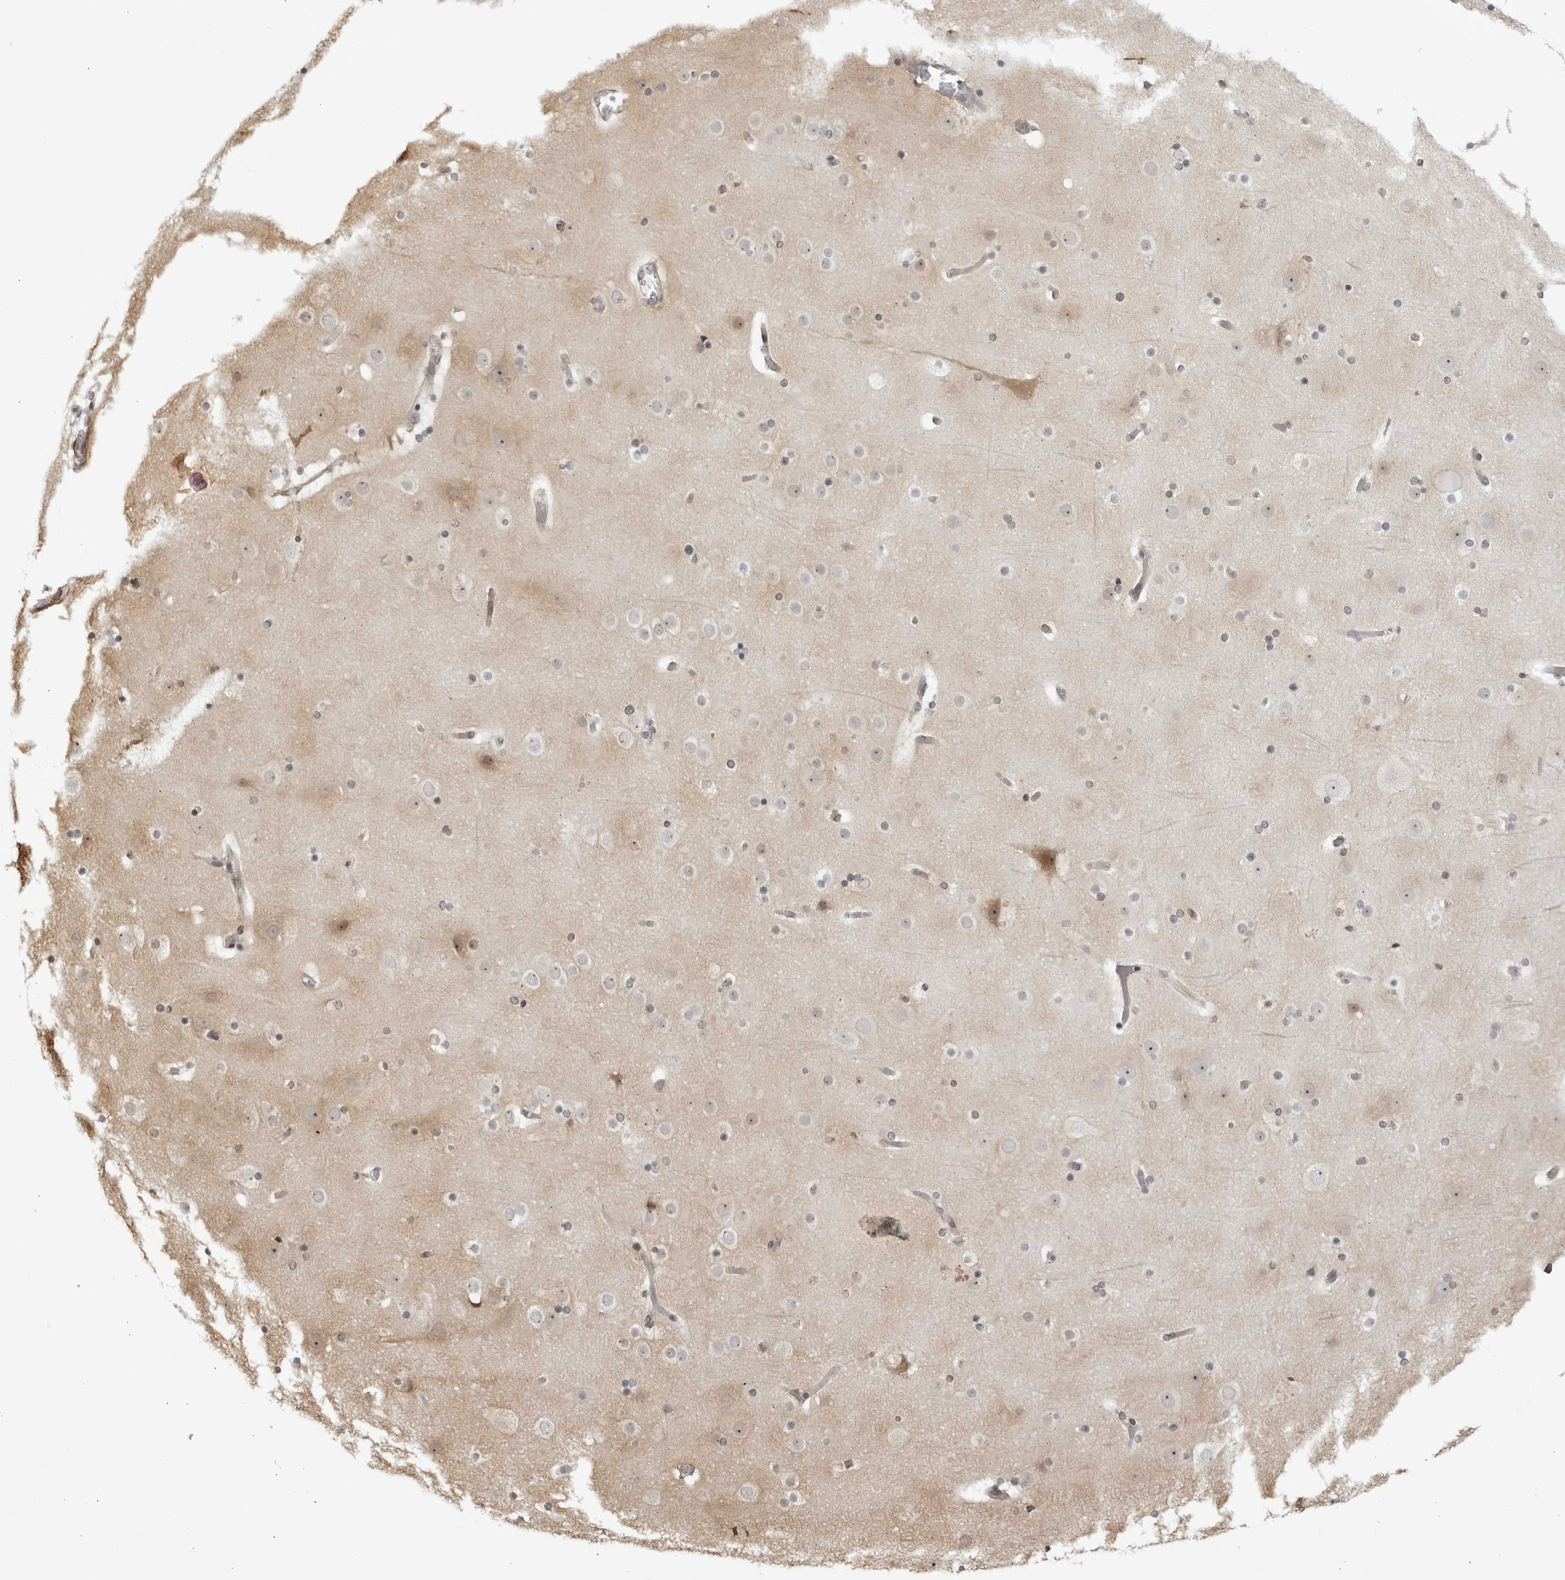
{"staining": {"intensity": "weak", "quantity": "25%-75%", "location": "cytoplasmic/membranous,nuclear"}, "tissue": "cerebral cortex", "cell_type": "Endothelial cells", "image_type": "normal", "snomed": [{"axis": "morphology", "description": "Normal tissue, NOS"}, {"axis": "topography", "description": "Cerebral cortex"}], "caption": "Immunohistochemistry of unremarkable cerebral cortex demonstrates low levels of weak cytoplasmic/membranous,nuclear staining in approximately 25%-75% of endothelial cells. The protein of interest is shown in brown color, while the nuclei are stained blue.", "gene": "CNBD1", "patient": {"sex": "male", "age": 57}}